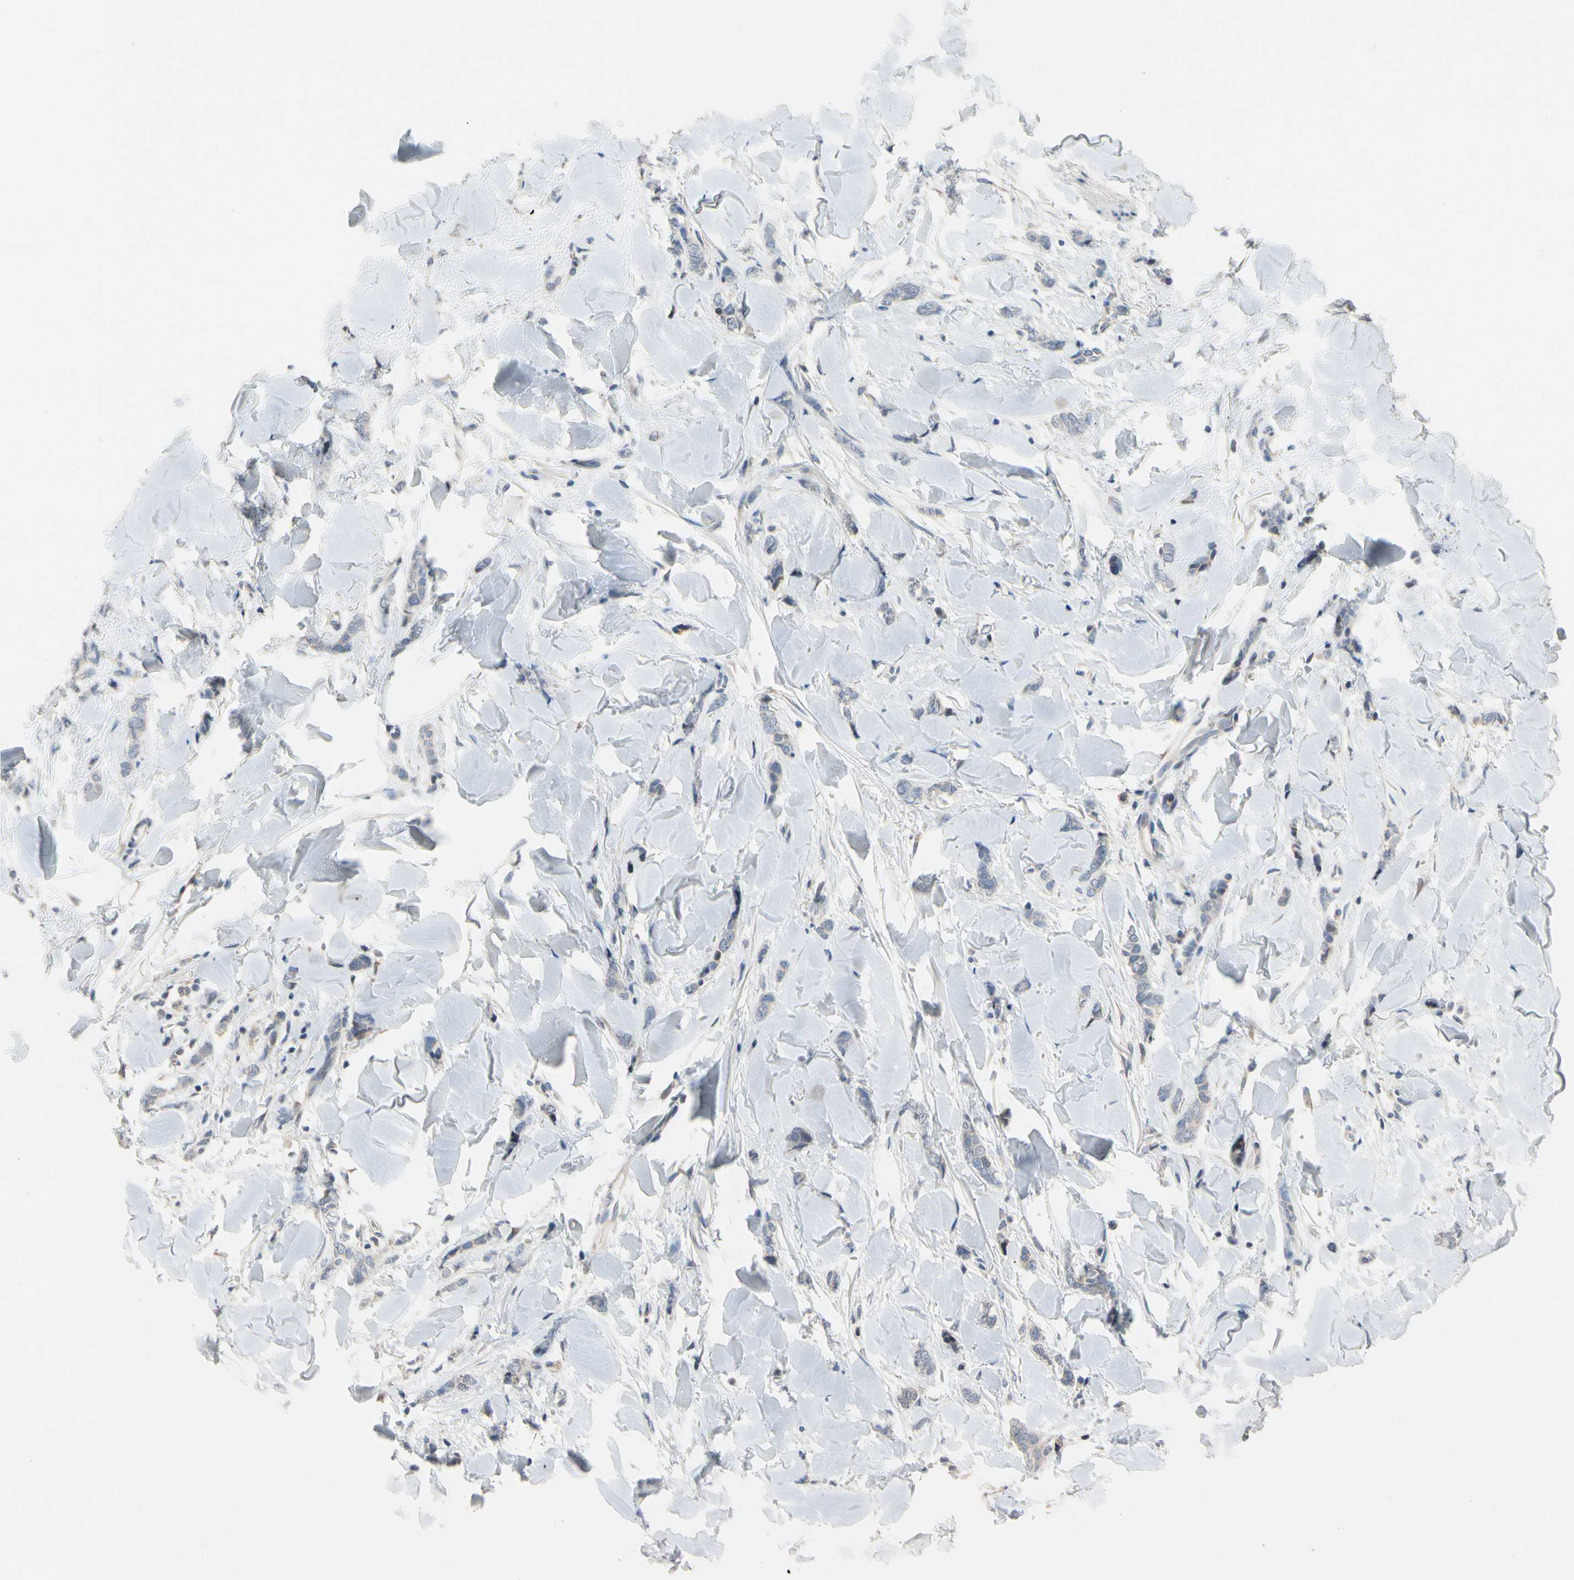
{"staining": {"intensity": "weak", "quantity": "<25%", "location": "cytoplasmic/membranous"}, "tissue": "breast cancer", "cell_type": "Tumor cells", "image_type": "cancer", "snomed": [{"axis": "morphology", "description": "Lobular carcinoma"}, {"axis": "topography", "description": "Skin"}, {"axis": "topography", "description": "Breast"}], "caption": "Breast lobular carcinoma was stained to show a protein in brown. There is no significant positivity in tumor cells.", "gene": "PIP5K1B", "patient": {"sex": "female", "age": 46}}